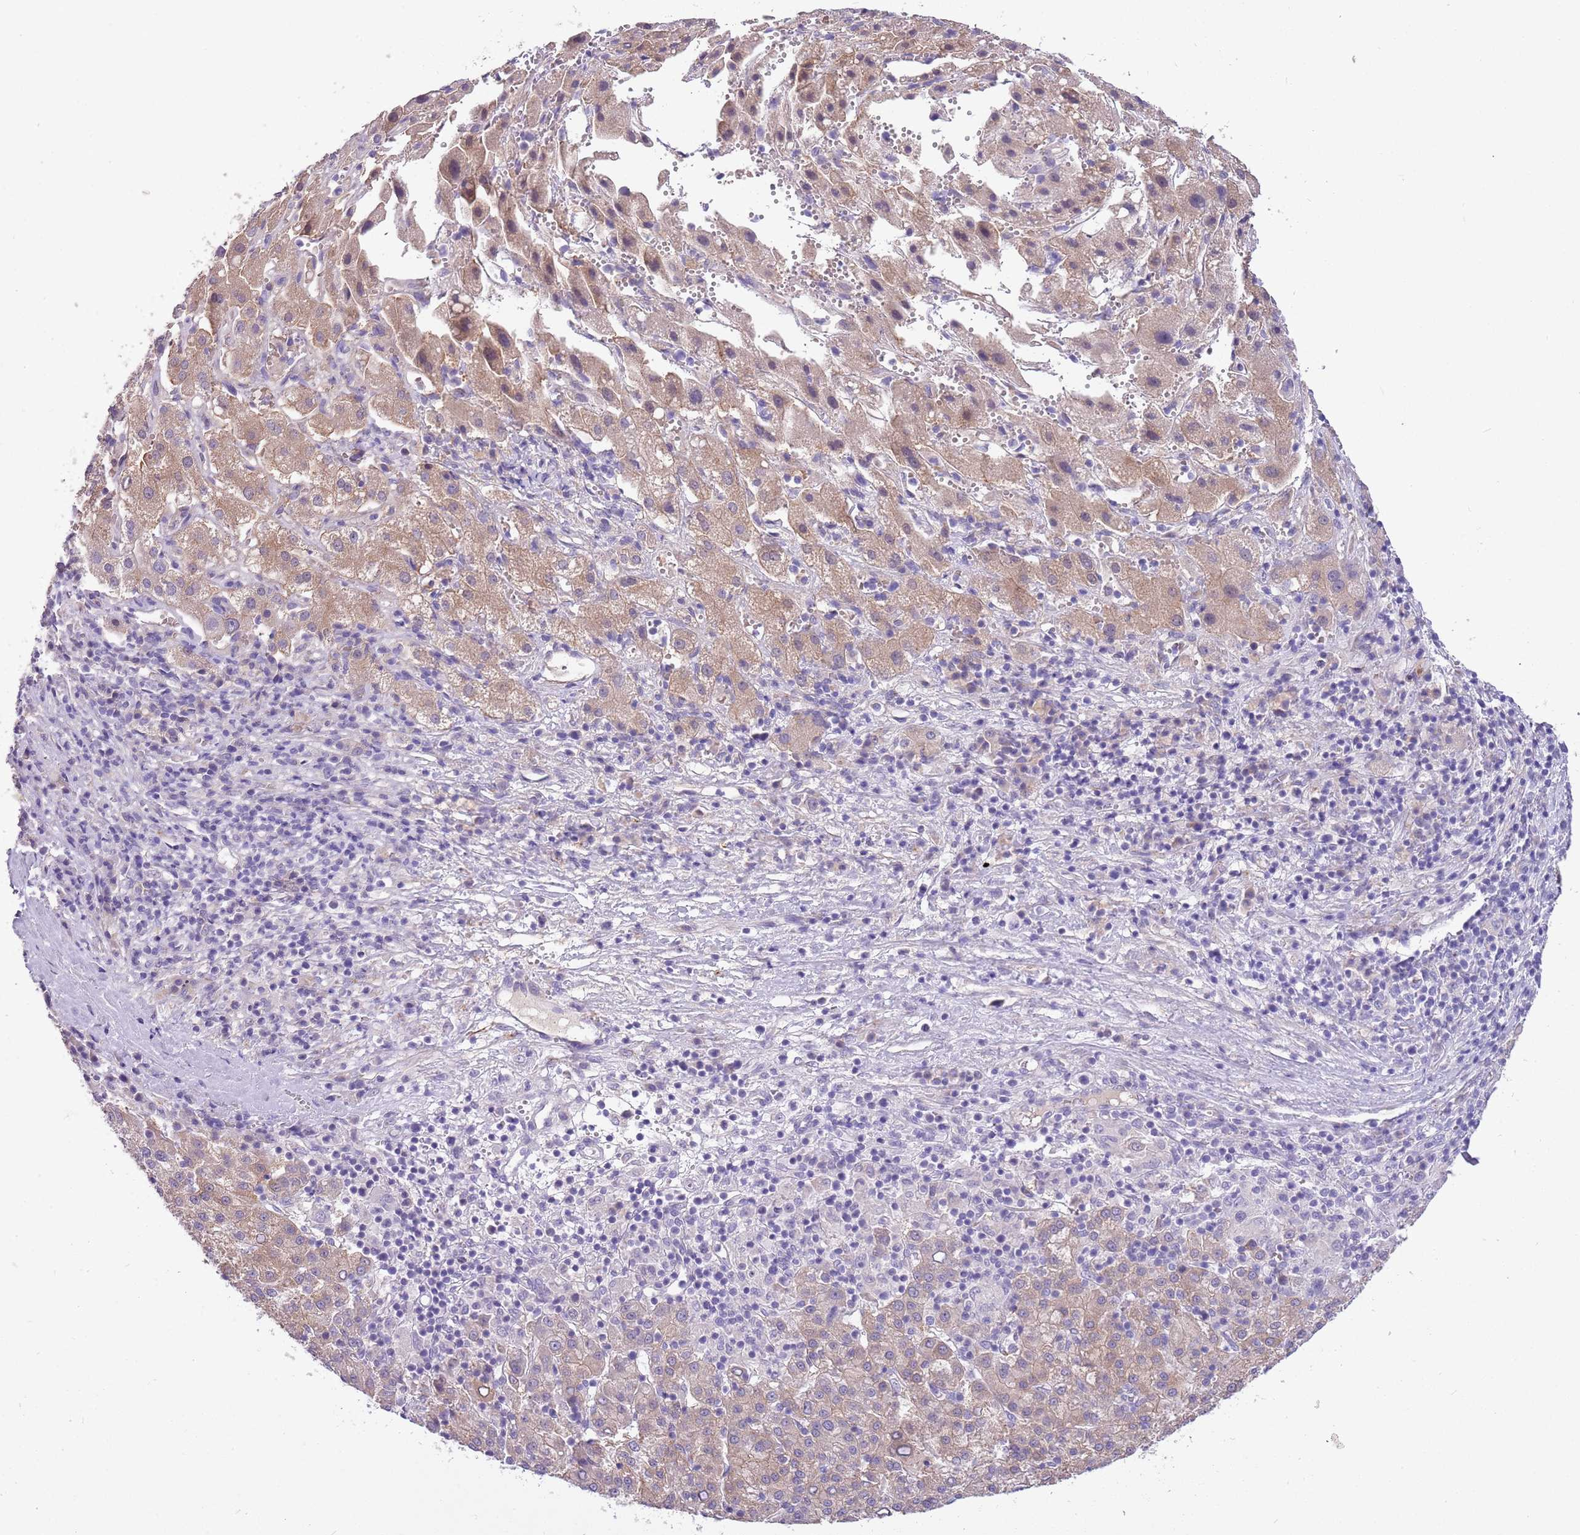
{"staining": {"intensity": "moderate", "quantity": ">75%", "location": "cytoplasmic/membranous"}, "tissue": "liver cancer", "cell_type": "Tumor cells", "image_type": "cancer", "snomed": [{"axis": "morphology", "description": "Carcinoma, Hepatocellular, NOS"}, {"axis": "topography", "description": "Liver"}], "caption": "A brown stain shows moderate cytoplasmic/membranous staining of a protein in liver cancer tumor cells.", "gene": "CFAP73", "patient": {"sex": "female", "age": 58}}